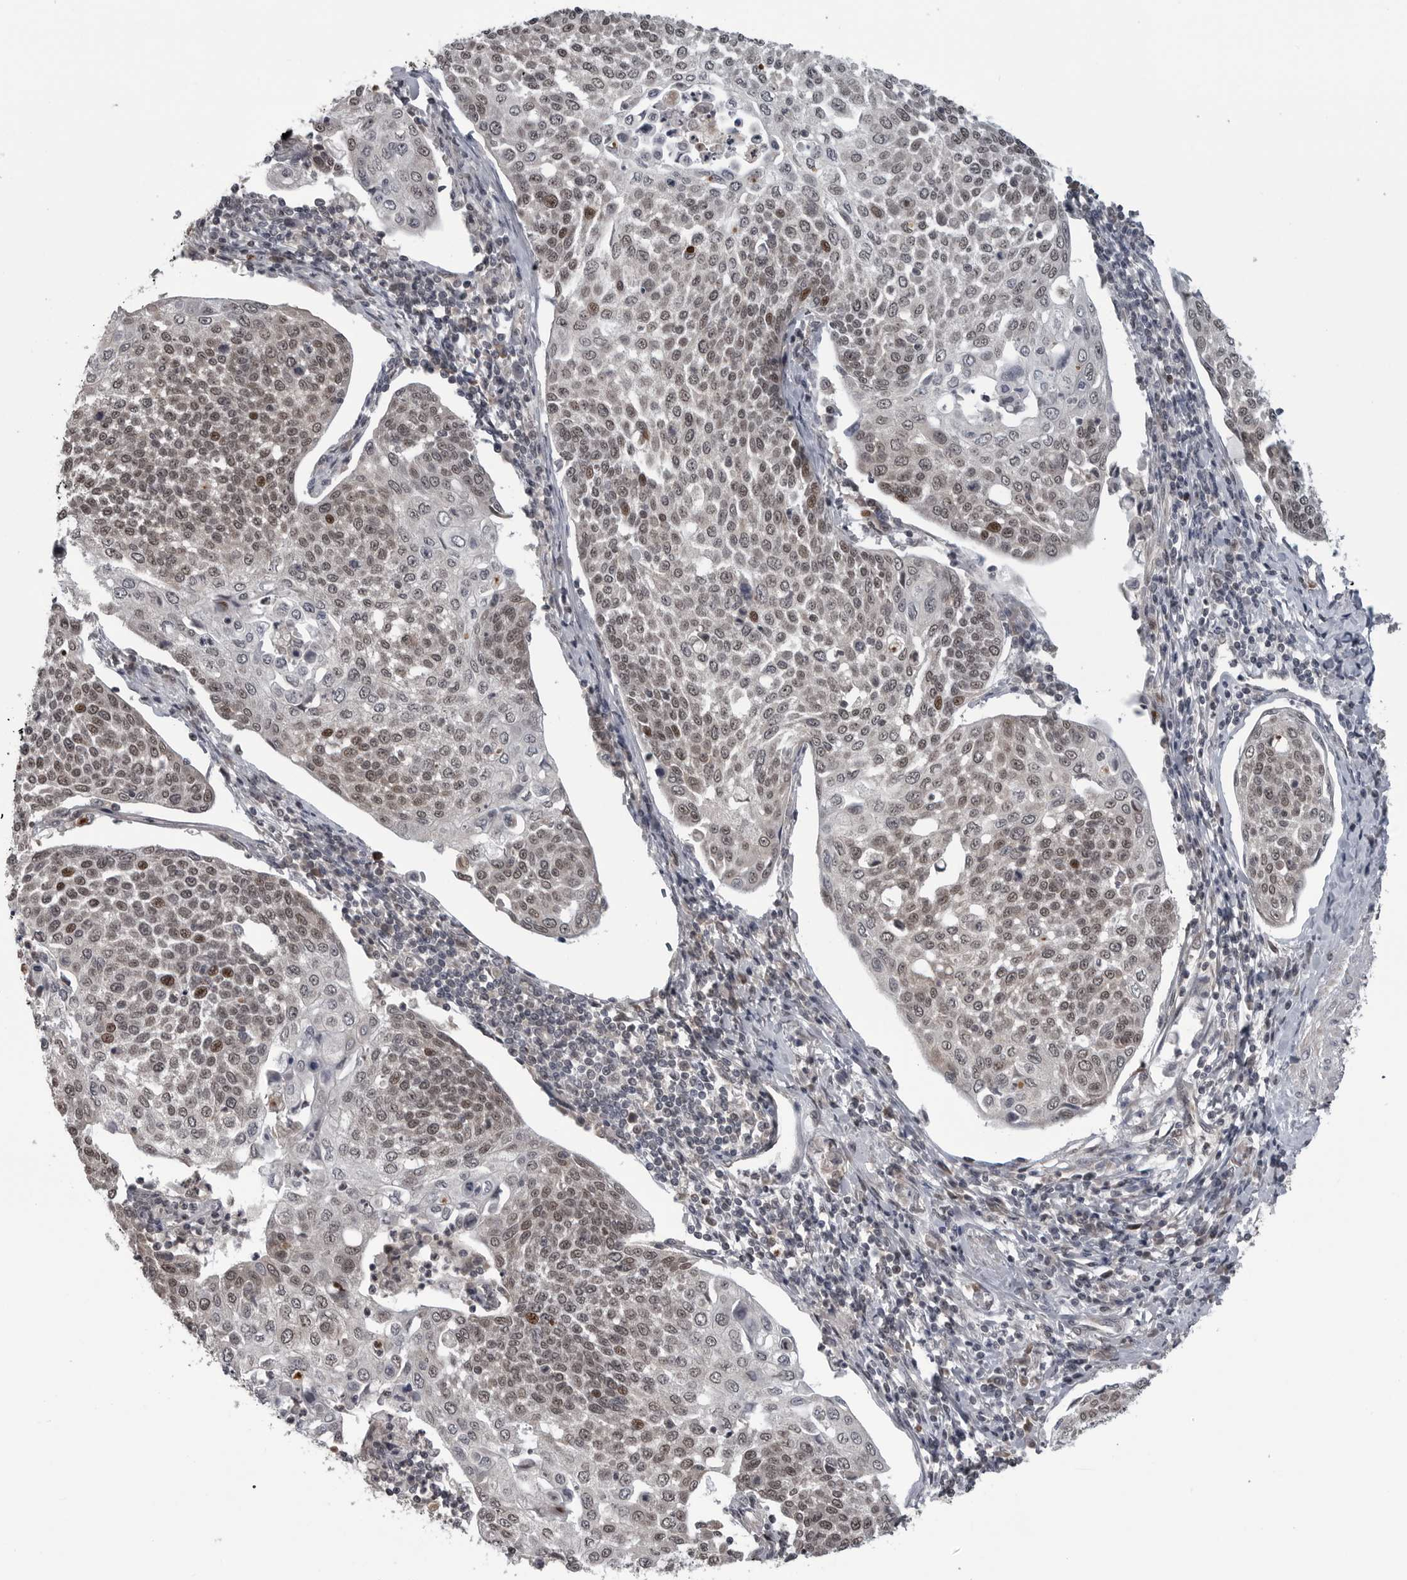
{"staining": {"intensity": "moderate", "quantity": "<25%", "location": "nuclear"}, "tissue": "cervical cancer", "cell_type": "Tumor cells", "image_type": "cancer", "snomed": [{"axis": "morphology", "description": "Squamous cell carcinoma, NOS"}, {"axis": "topography", "description": "Cervix"}], "caption": "A histopathology image of human cervical cancer (squamous cell carcinoma) stained for a protein shows moderate nuclear brown staining in tumor cells. The staining was performed using DAB to visualize the protein expression in brown, while the nuclei were stained in blue with hematoxylin (Magnification: 20x).", "gene": "FAAP100", "patient": {"sex": "female", "age": 34}}